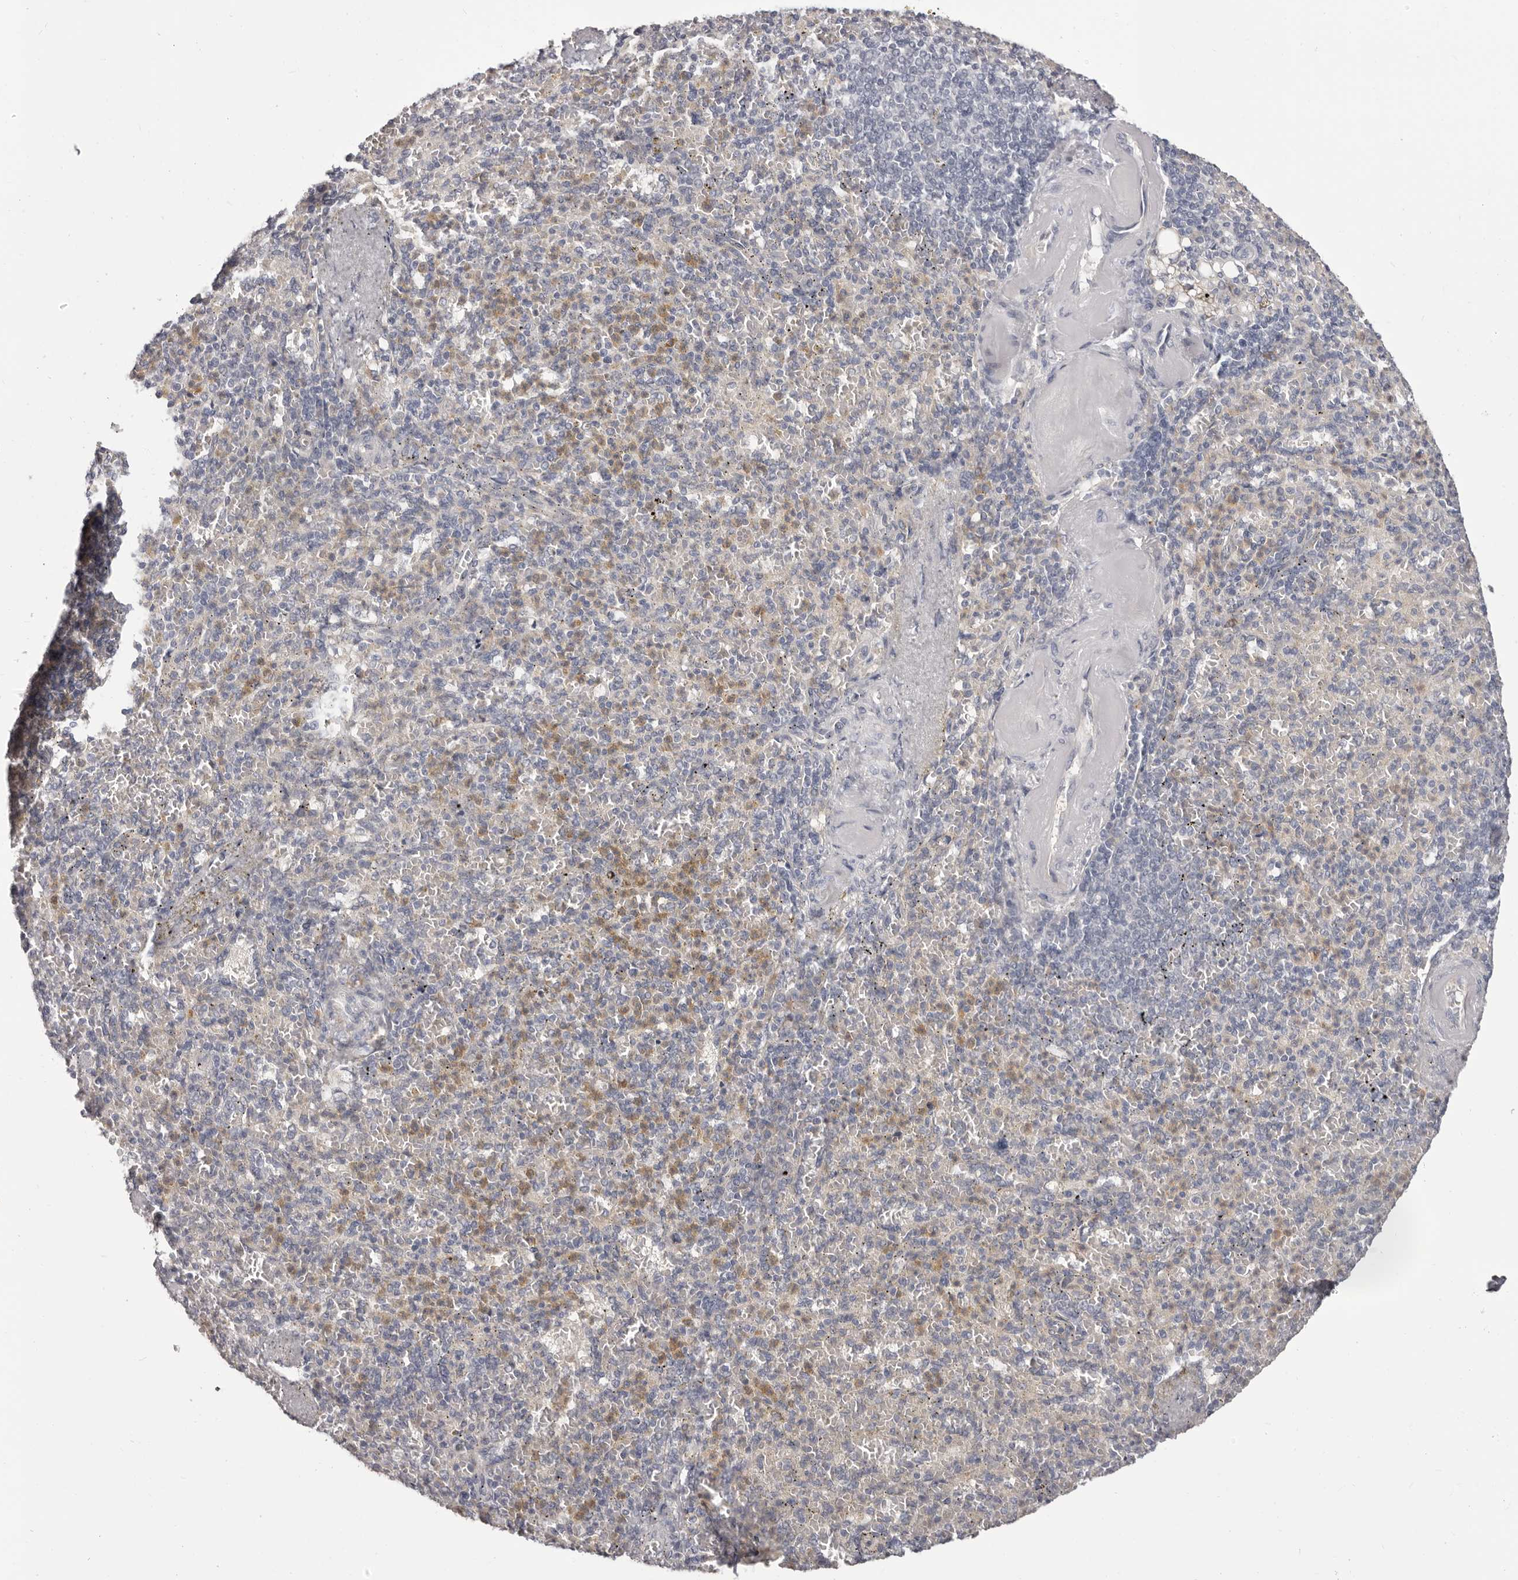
{"staining": {"intensity": "moderate", "quantity": "<25%", "location": "cytoplasmic/membranous"}, "tissue": "spleen", "cell_type": "Cells in red pulp", "image_type": "normal", "snomed": [{"axis": "morphology", "description": "Normal tissue, NOS"}, {"axis": "topography", "description": "Spleen"}], "caption": "Approximately <25% of cells in red pulp in benign human spleen demonstrate moderate cytoplasmic/membranous protein expression as visualized by brown immunohistochemical staining.", "gene": "OTUD3", "patient": {"sex": "female", "age": 74}}